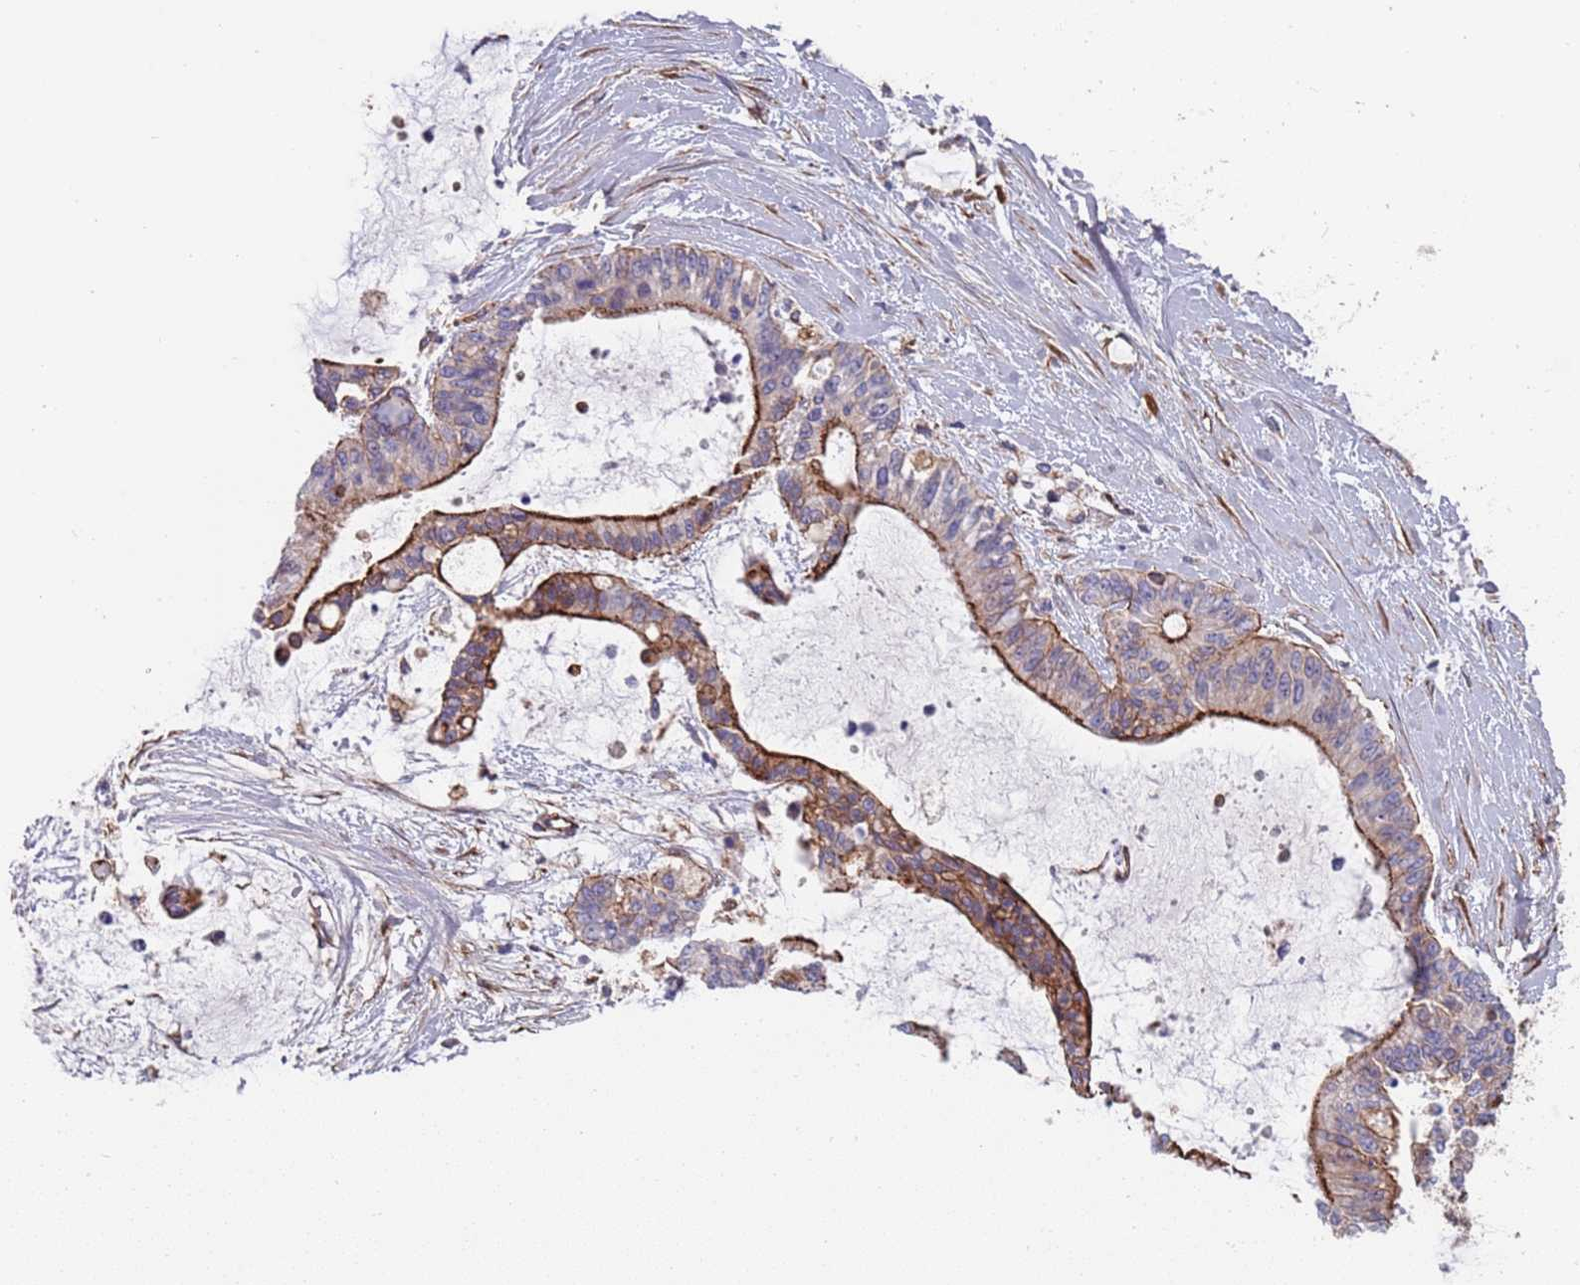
{"staining": {"intensity": "moderate", "quantity": "25%-75%", "location": "cytoplasmic/membranous"}, "tissue": "liver cancer", "cell_type": "Tumor cells", "image_type": "cancer", "snomed": [{"axis": "morphology", "description": "Normal tissue, NOS"}, {"axis": "morphology", "description": "Cholangiocarcinoma"}, {"axis": "topography", "description": "Liver"}, {"axis": "topography", "description": "Peripheral nerve tissue"}], "caption": "Liver cholangiocarcinoma tissue reveals moderate cytoplasmic/membranous expression in about 25%-75% of tumor cells, visualized by immunohistochemistry.", "gene": "JAKMIP2", "patient": {"sex": "female", "age": 73}}